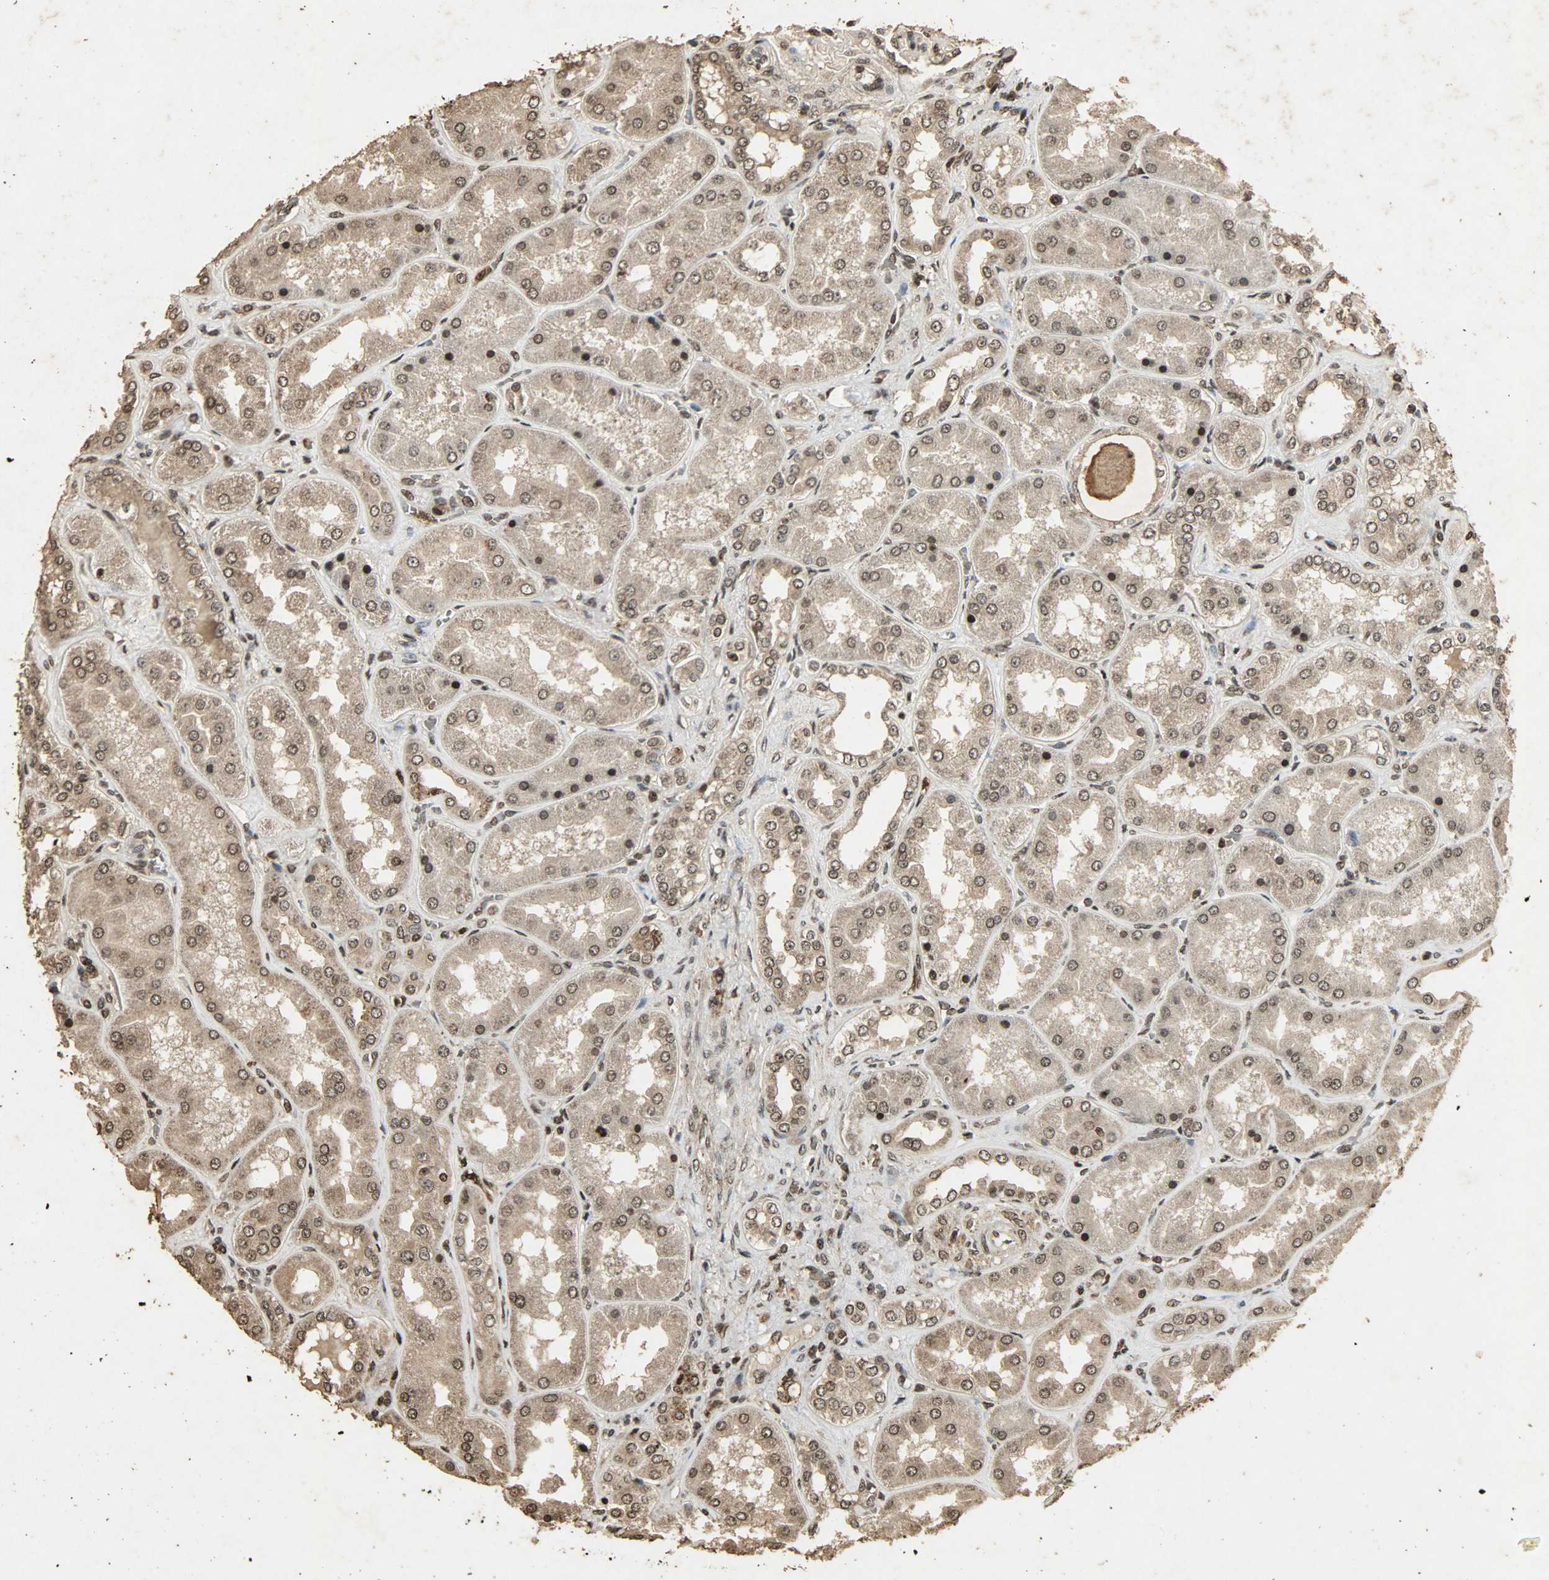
{"staining": {"intensity": "strong", "quantity": "25%-75%", "location": "cytoplasmic/membranous,nuclear"}, "tissue": "kidney", "cell_type": "Cells in glomeruli", "image_type": "normal", "snomed": [{"axis": "morphology", "description": "Normal tissue, NOS"}, {"axis": "topography", "description": "Kidney"}], "caption": "Immunohistochemistry photomicrograph of unremarkable kidney: kidney stained using IHC exhibits high levels of strong protein expression localized specifically in the cytoplasmic/membranous,nuclear of cells in glomeruli, appearing as a cytoplasmic/membranous,nuclear brown color.", "gene": "PPP3R1", "patient": {"sex": "female", "age": 56}}